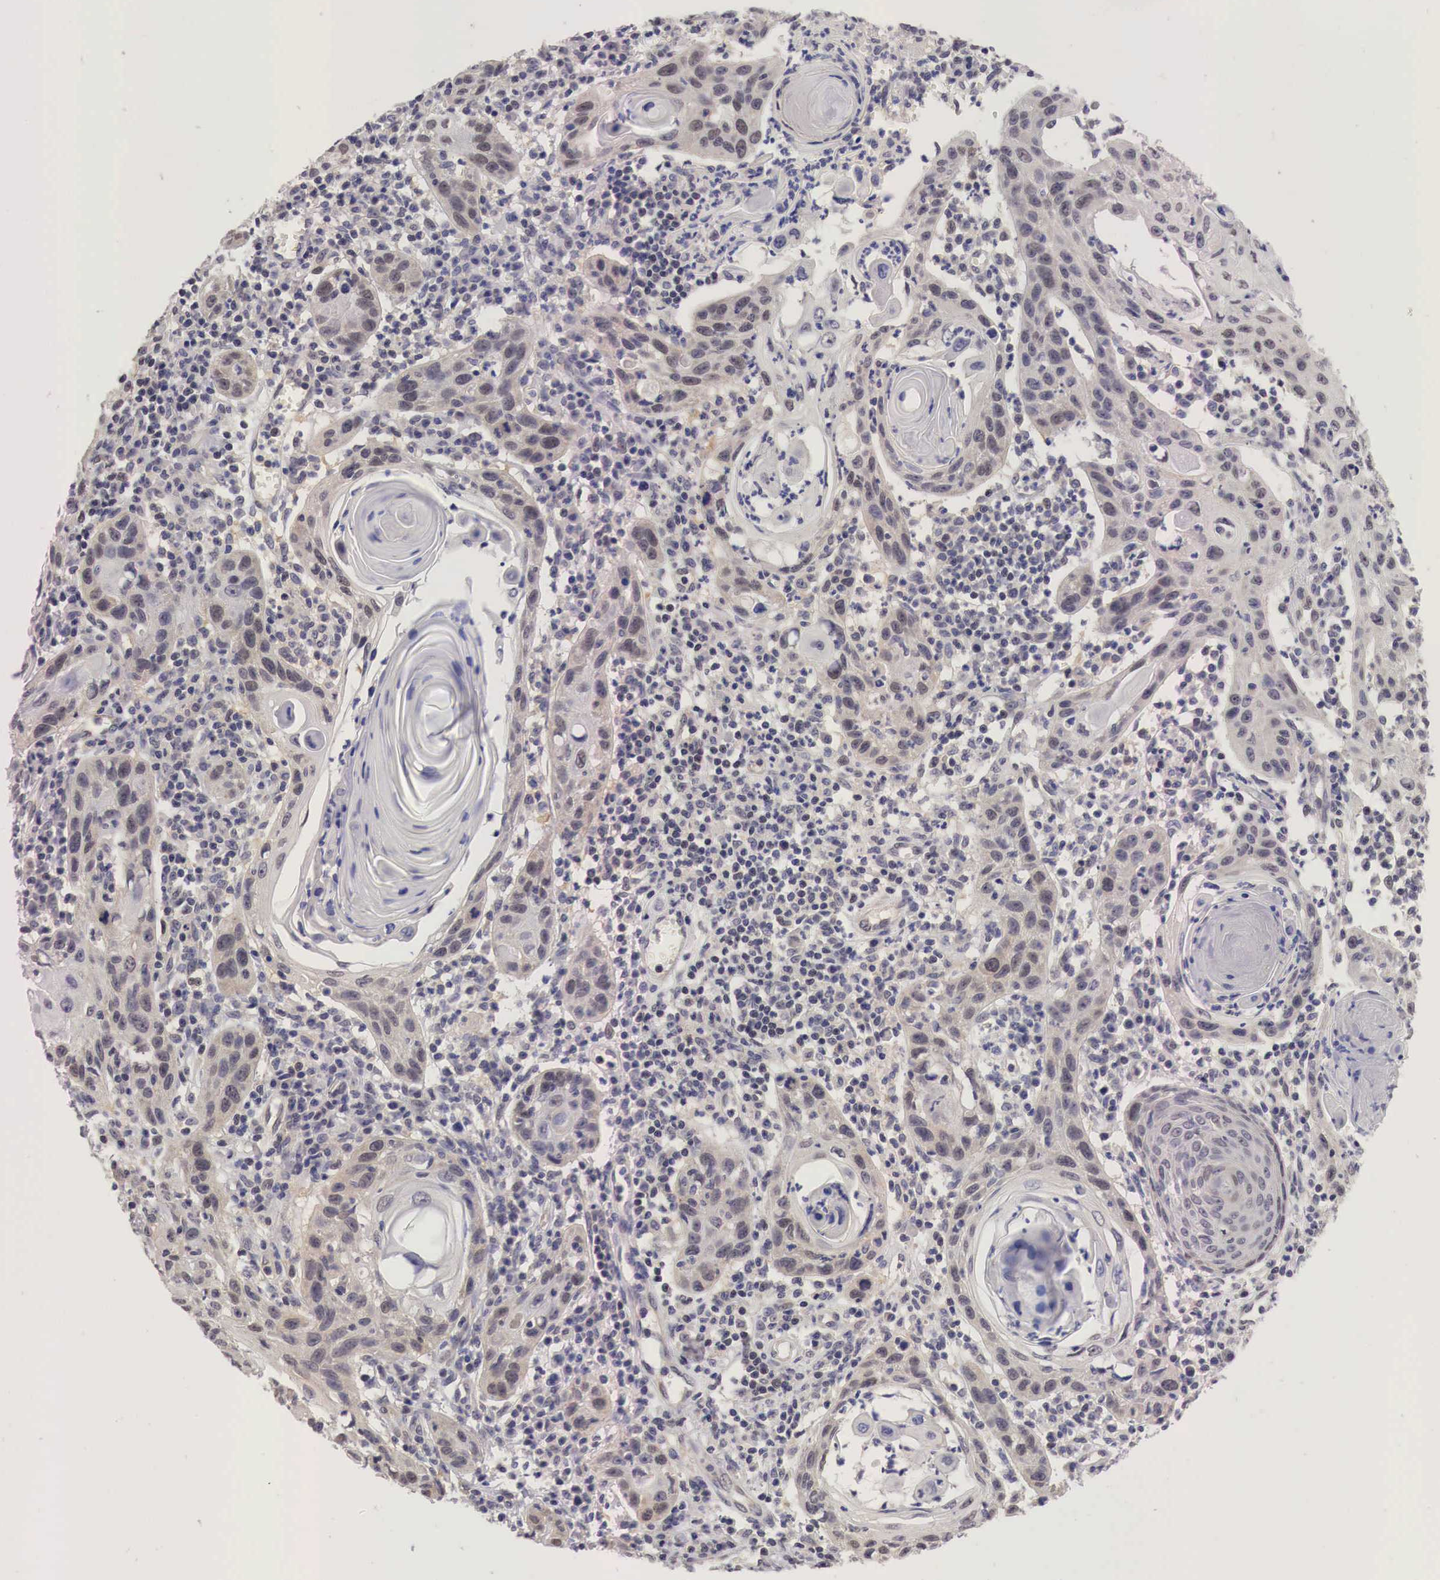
{"staining": {"intensity": "weak", "quantity": ">75%", "location": "cytoplasmic/membranous,nuclear"}, "tissue": "skin cancer", "cell_type": "Tumor cells", "image_type": "cancer", "snomed": [{"axis": "morphology", "description": "Squamous cell carcinoma, NOS"}, {"axis": "topography", "description": "Skin"}], "caption": "Skin cancer (squamous cell carcinoma) stained with immunohistochemistry shows weak cytoplasmic/membranous and nuclear positivity in about >75% of tumor cells.", "gene": "PABIR2", "patient": {"sex": "female", "age": 74}}